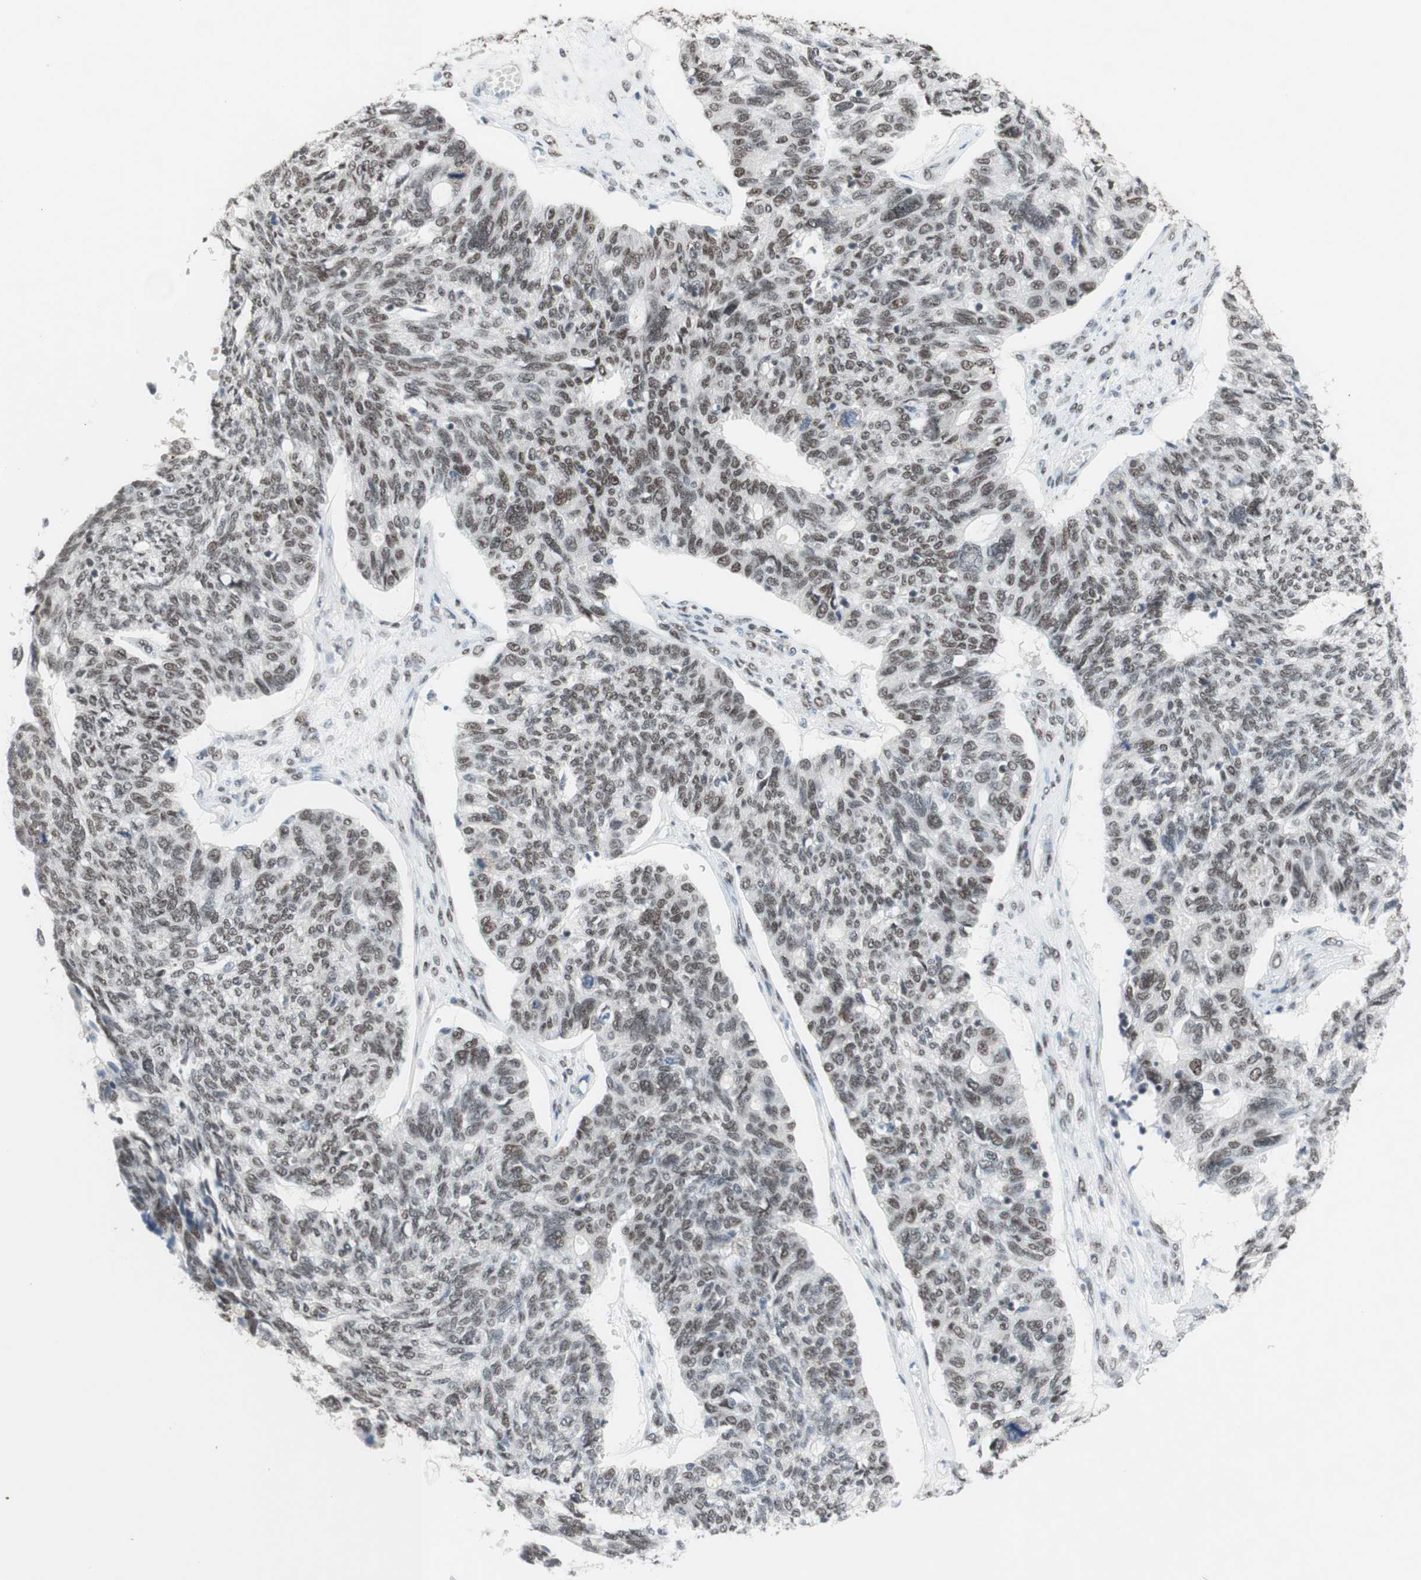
{"staining": {"intensity": "weak", "quantity": ">75%", "location": "nuclear"}, "tissue": "ovarian cancer", "cell_type": "Tumor cells", "image_type": "cancer", "snomed": [{"axis": "morphology", "description": "Cystadenocarcinoma, serous, NOS"}, {"axis": "topography", "description": "Ovary"}], "caption": "Immunohistochemical staining of human ovarian serous cystadenocarcinoma exhibits weak nuclear protein positivity in about >75% of tumor cells.", "gene": "PRPF19", "patient": {"sex": "female", "age": 79}}